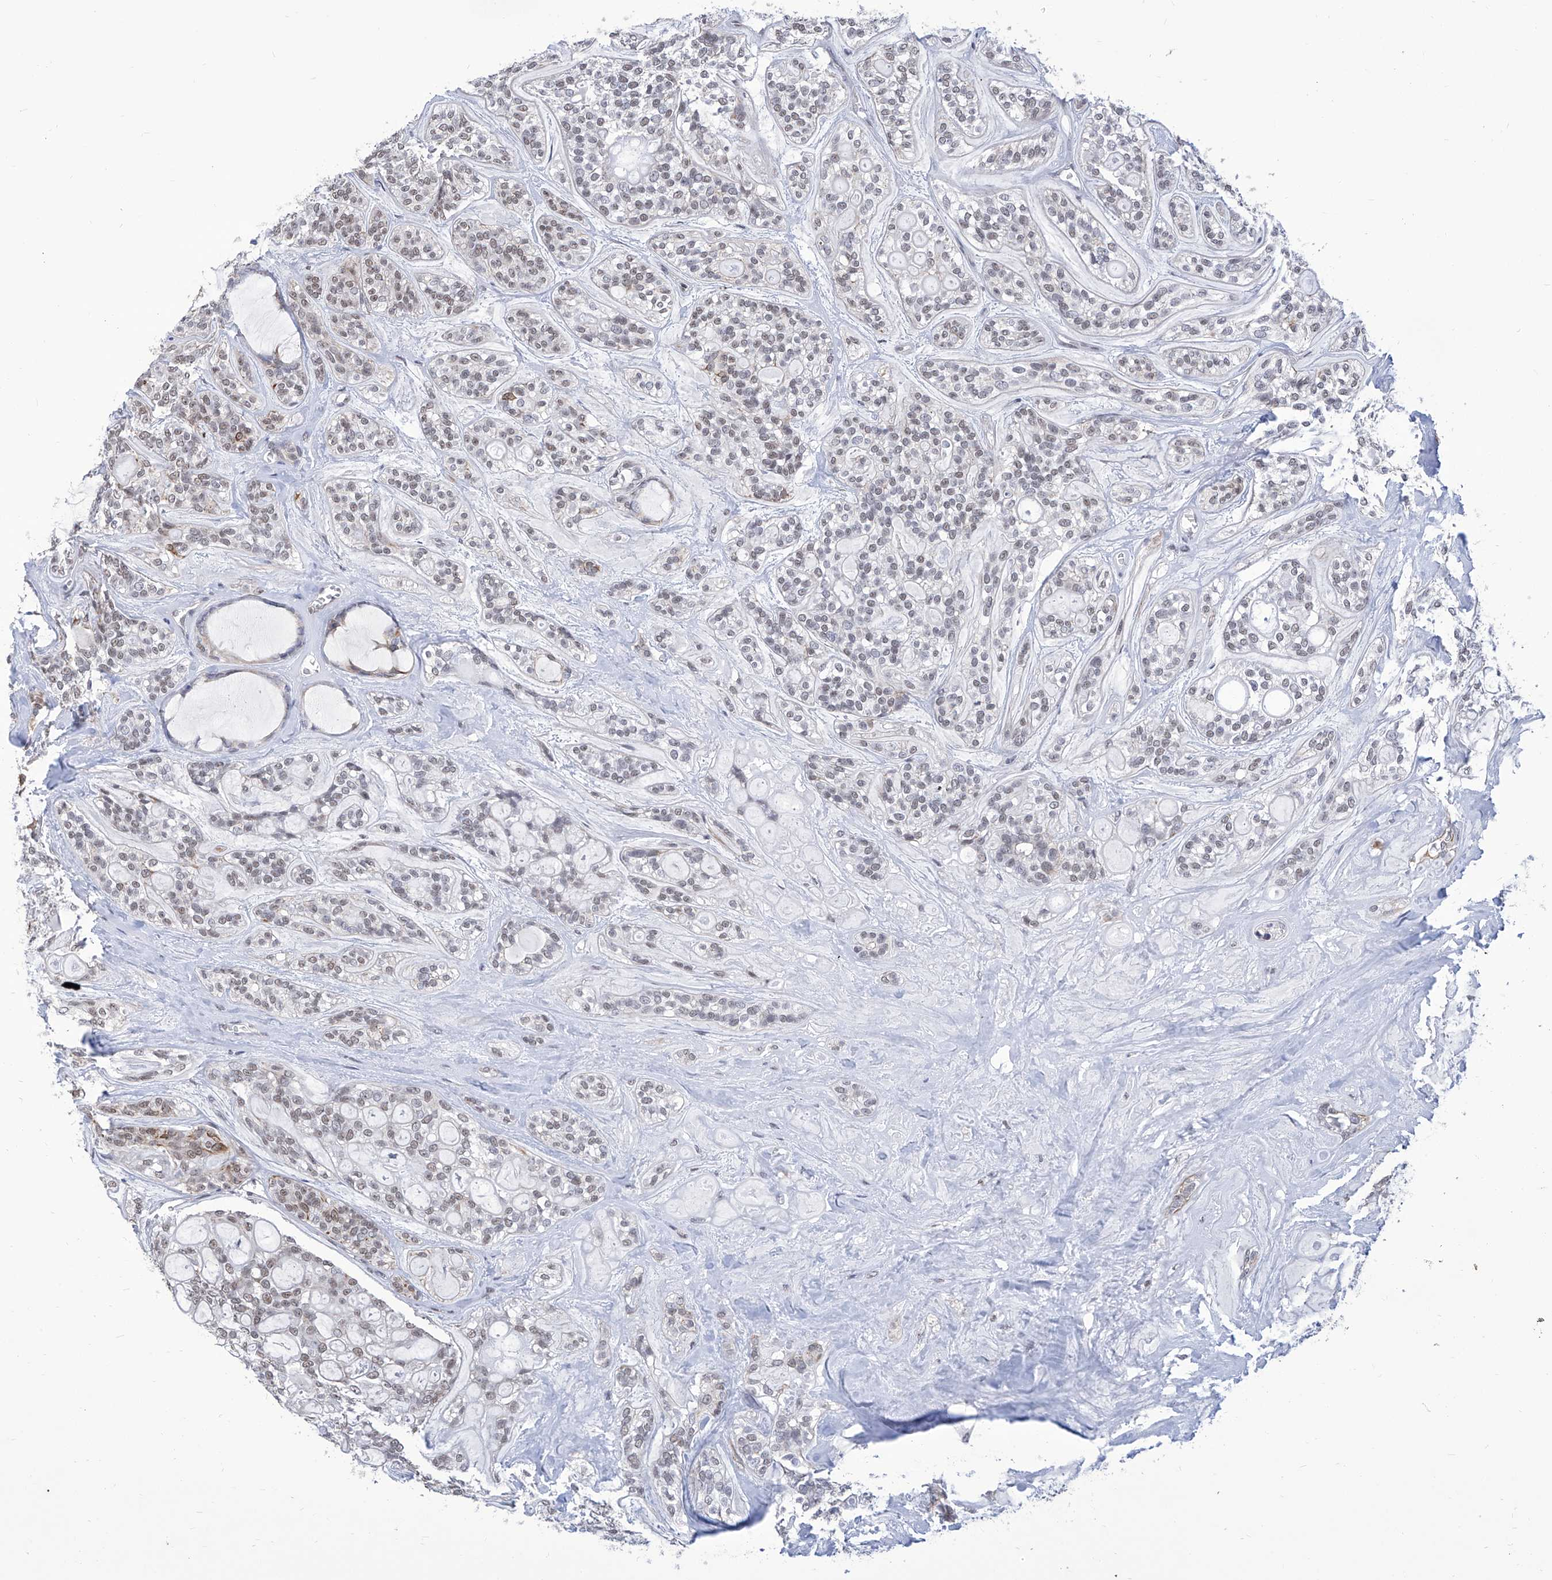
{"staining": {"intensity": "weak", "quantity": ">75%", "location": "nuclear"}, "tissue": "head and neck cancer", "cell_type": "Tumor cells", "image_type": "cancer", "snomed": [{"axis": "morphology", "description": "Adenocarcinoma, NOS"}, {"axis": "topography", "description": "Head-Neck"}], "caption": "Protein expression analysis of human head and neck adenocarcinoma reveals weak nuclear positivity in approximately >75% of tumor cells.", "gene": "SART1", "patient": {"sex": "male", "age": 66}}